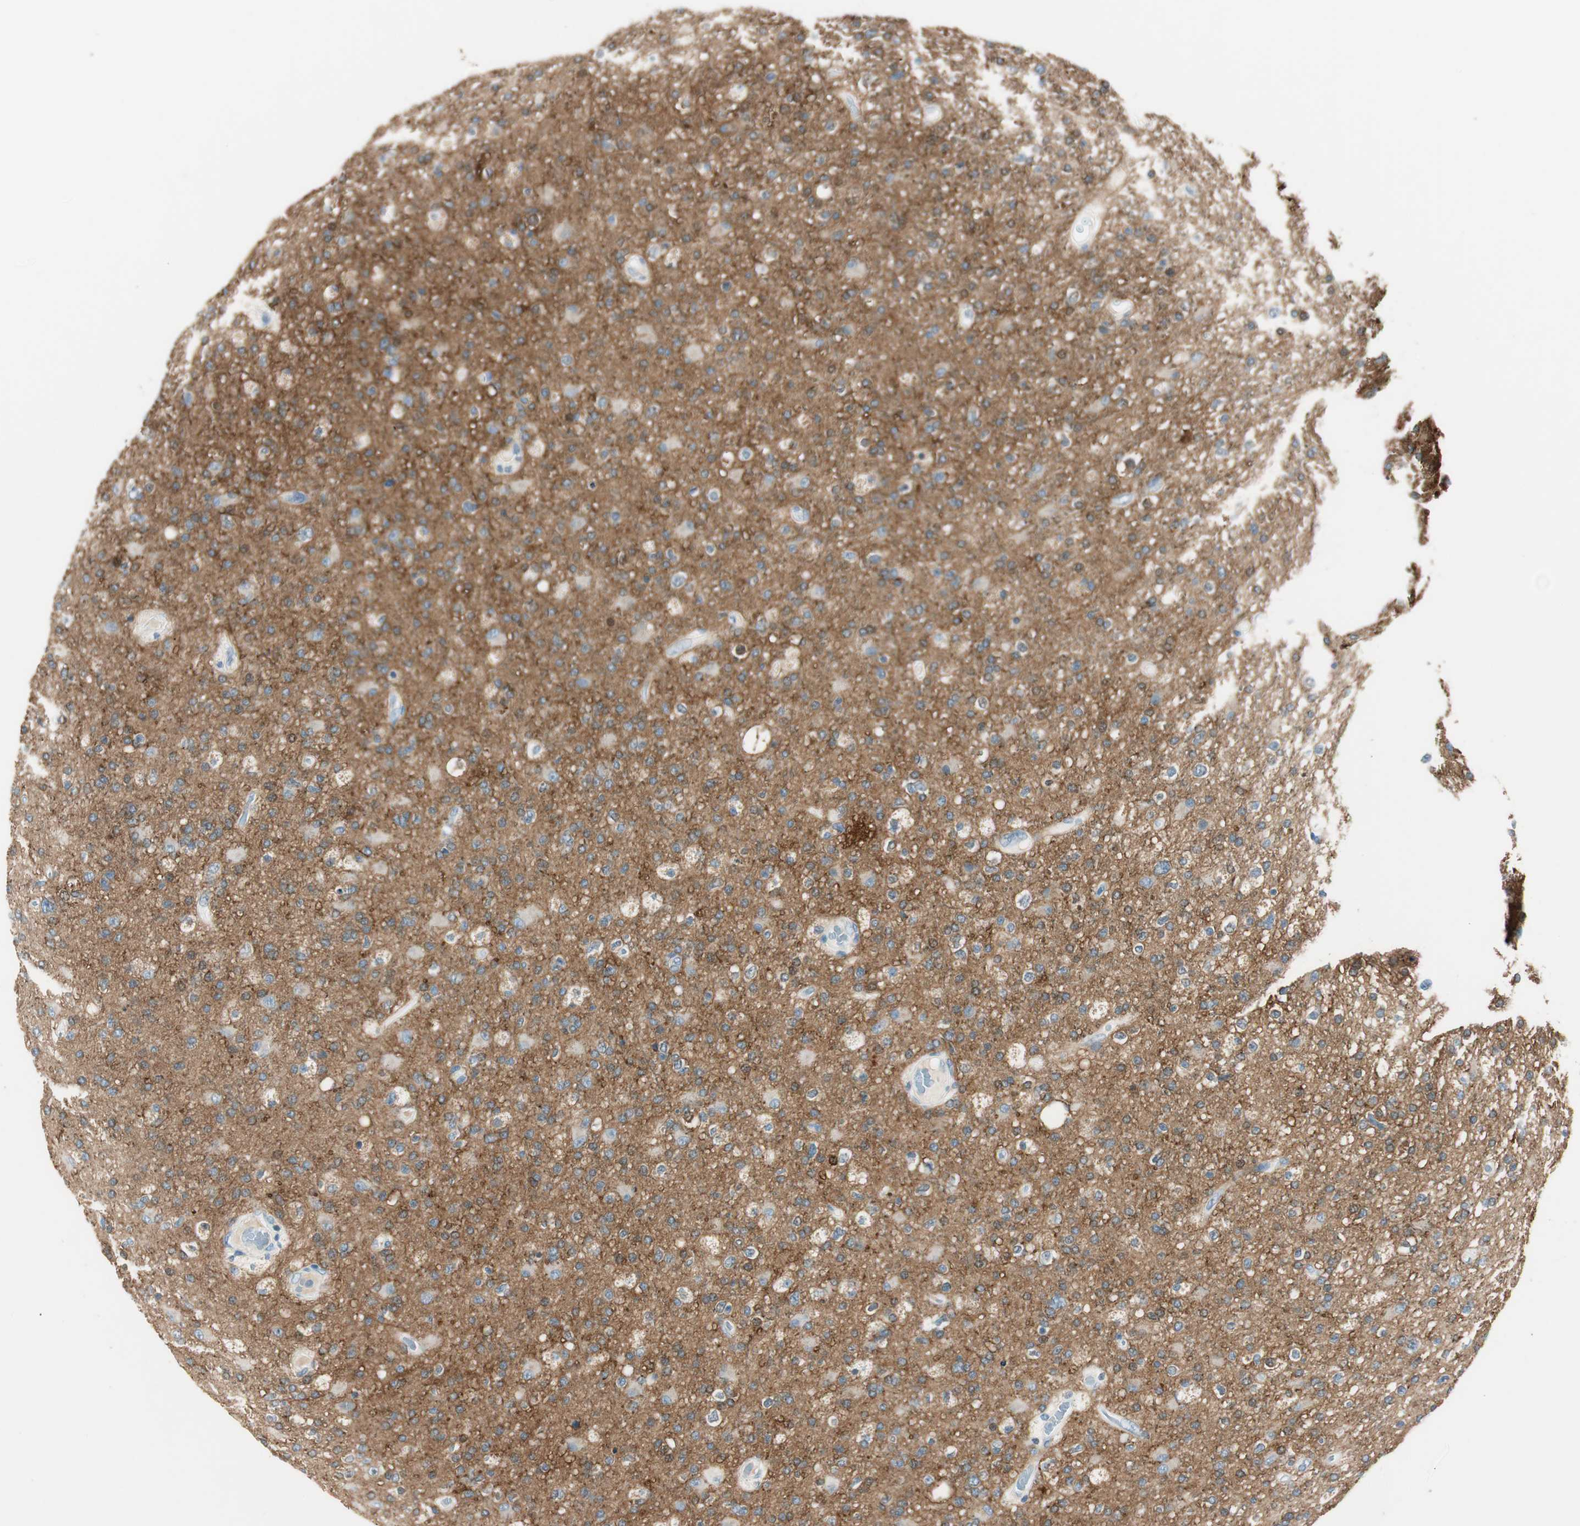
{"staining": {"intensity": "negative", "quantity": "none", "location": "none"}, "tissue": "glioma", "cell_type": "Tumor cells", "image_type": "cancer", "snomed": [{"axis": "morphology", "description": "Glioma, malignant, High grade"}, {"axis": "topography", "description": "Brain"}], "caption": "Histopathology image shows no protein staining in tumor cells of glioma tissue.", "gene": "GNAO1", "patient": {"sex": "male", "age": 33}}